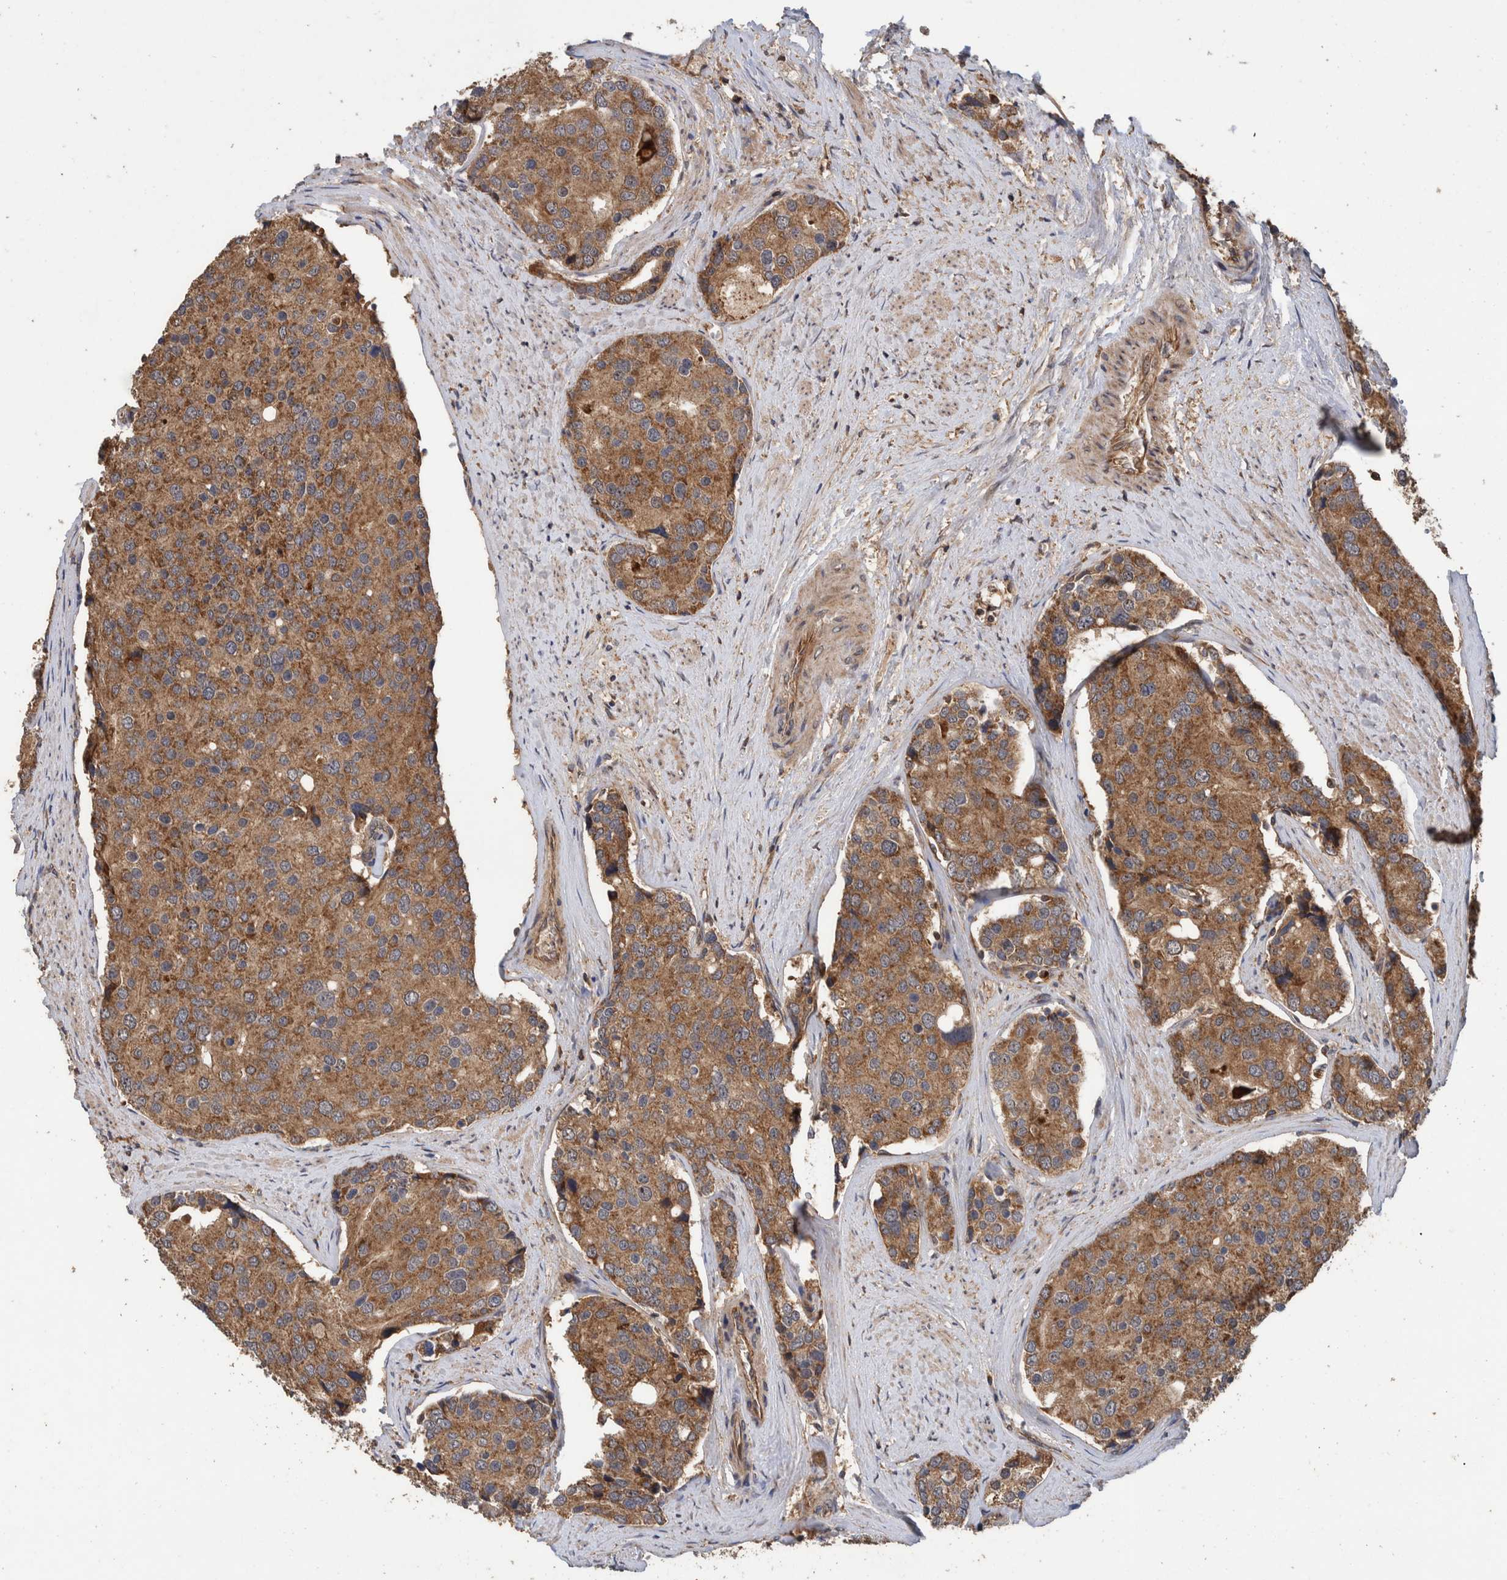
{"staining": {"intensity": "moderate", "quantity": ">75%", "location": "cytoplasmic/membranous"}, "tissue": "prostate cancer", "cell_type": "Tumor cells", "image_type": "cancer", "snomed": [{"axis": "morphology", "description": "Adenocarcinoma, High grade"}, {"axis": "topography", "description": "Prostate"}], "caption": "Immunohistochemistry (IHC) staining of prostate cancer (high-grade adenocarcinoma), which demonstrates medium levels of moderate cytoplasmic/membranous positivity in approximately >75% of tumor cells indicating moderate cytoplasmic/membranous protein positivity. The staining was performed using DAB (brown) for protein detection and nuclei were counterstained in hematoxylin (blue).", "gene": "TRIM16", "patient": {"sex": "male", "age": 50}}